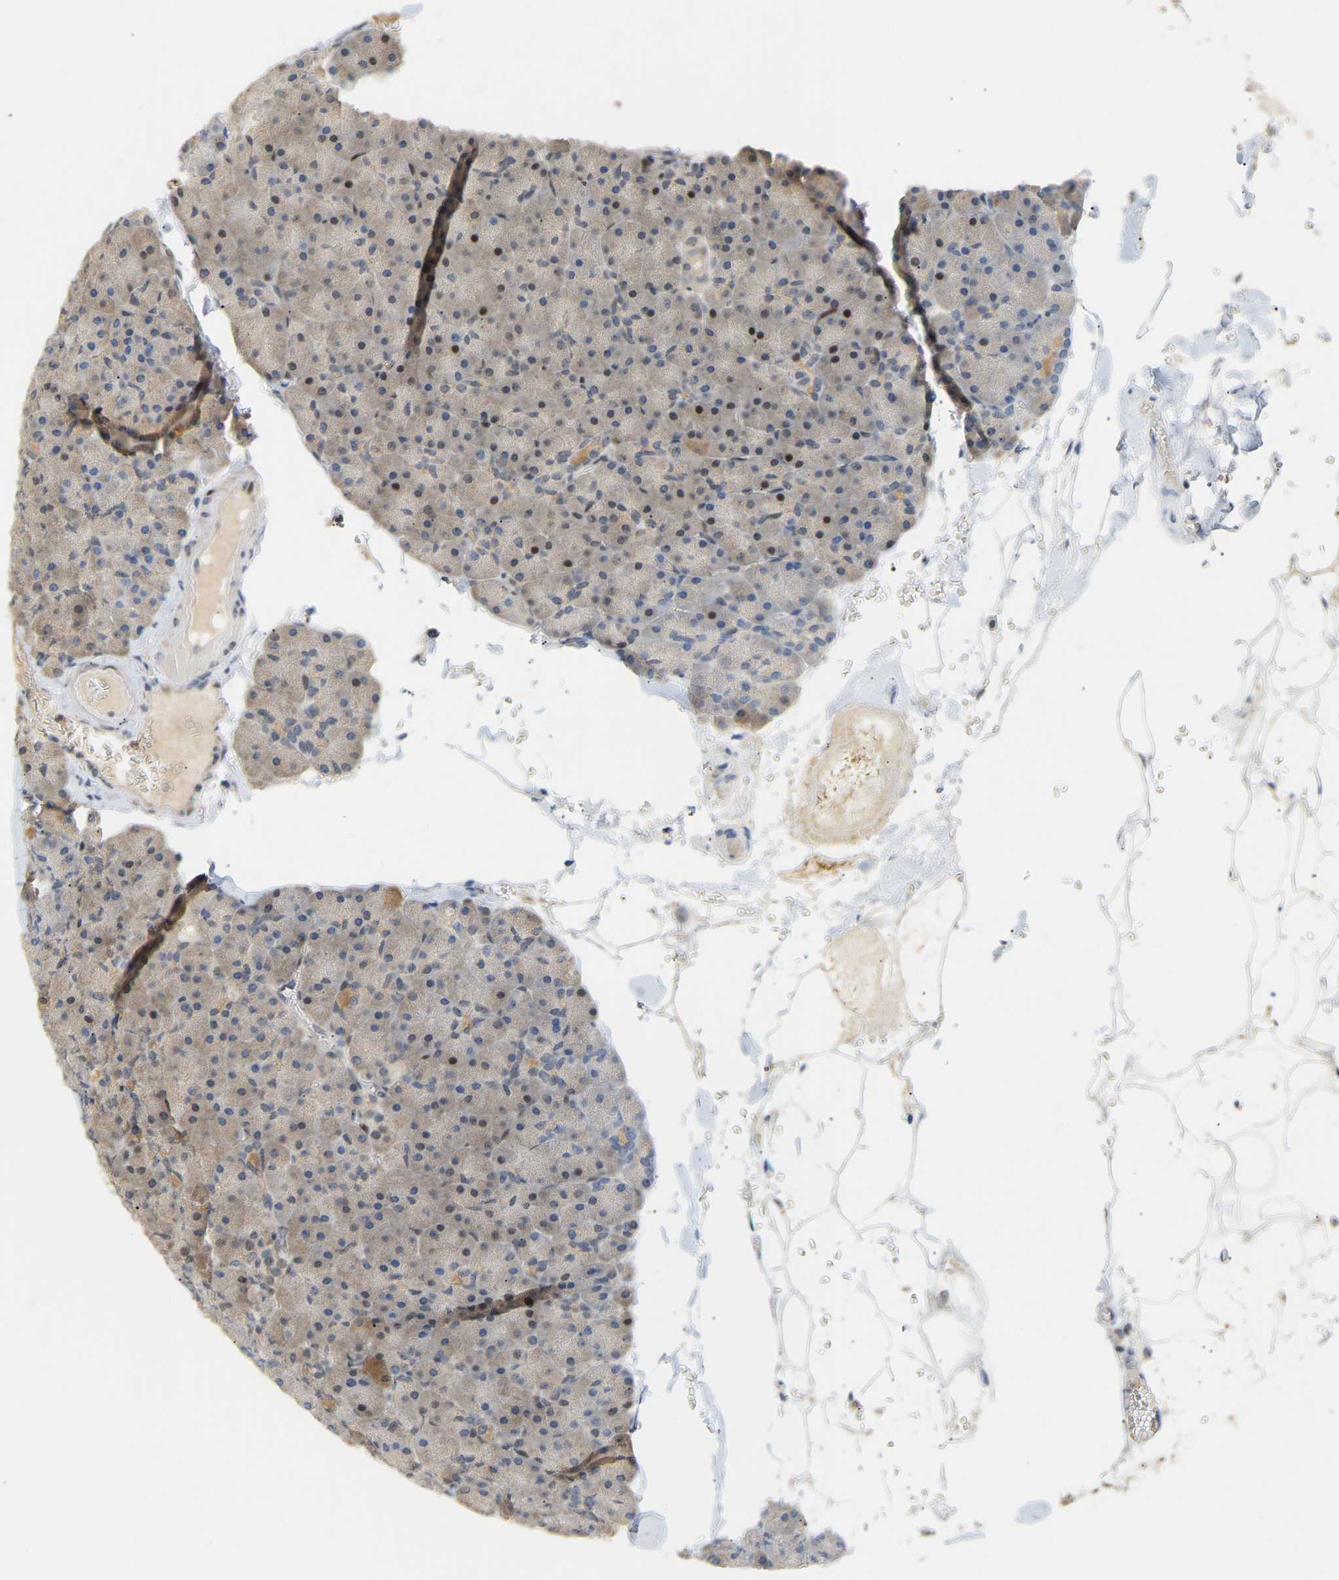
{"staining": {"intensity": "moderate", "quantity": "25%-75%", "location": "cytoplasmic/membranous,nuclear"}, "tissue": "pancreas", "cell_type": "Exocrine glandular cells", "image_type": "normal", "snomed": [{"axis": "morphology", "description": "Normal tissue, NOS"}, {"axis": "topography", "description": "Pancreas"}], "caption": "Moderate cytoplasmic/membranous,nuclear protein positivity is appreciated in approximately 25%-75% of exocrine glandular cells in pancreas.", "gene": "PTPN4", "patient": {"sex": "male", "age": 35}}